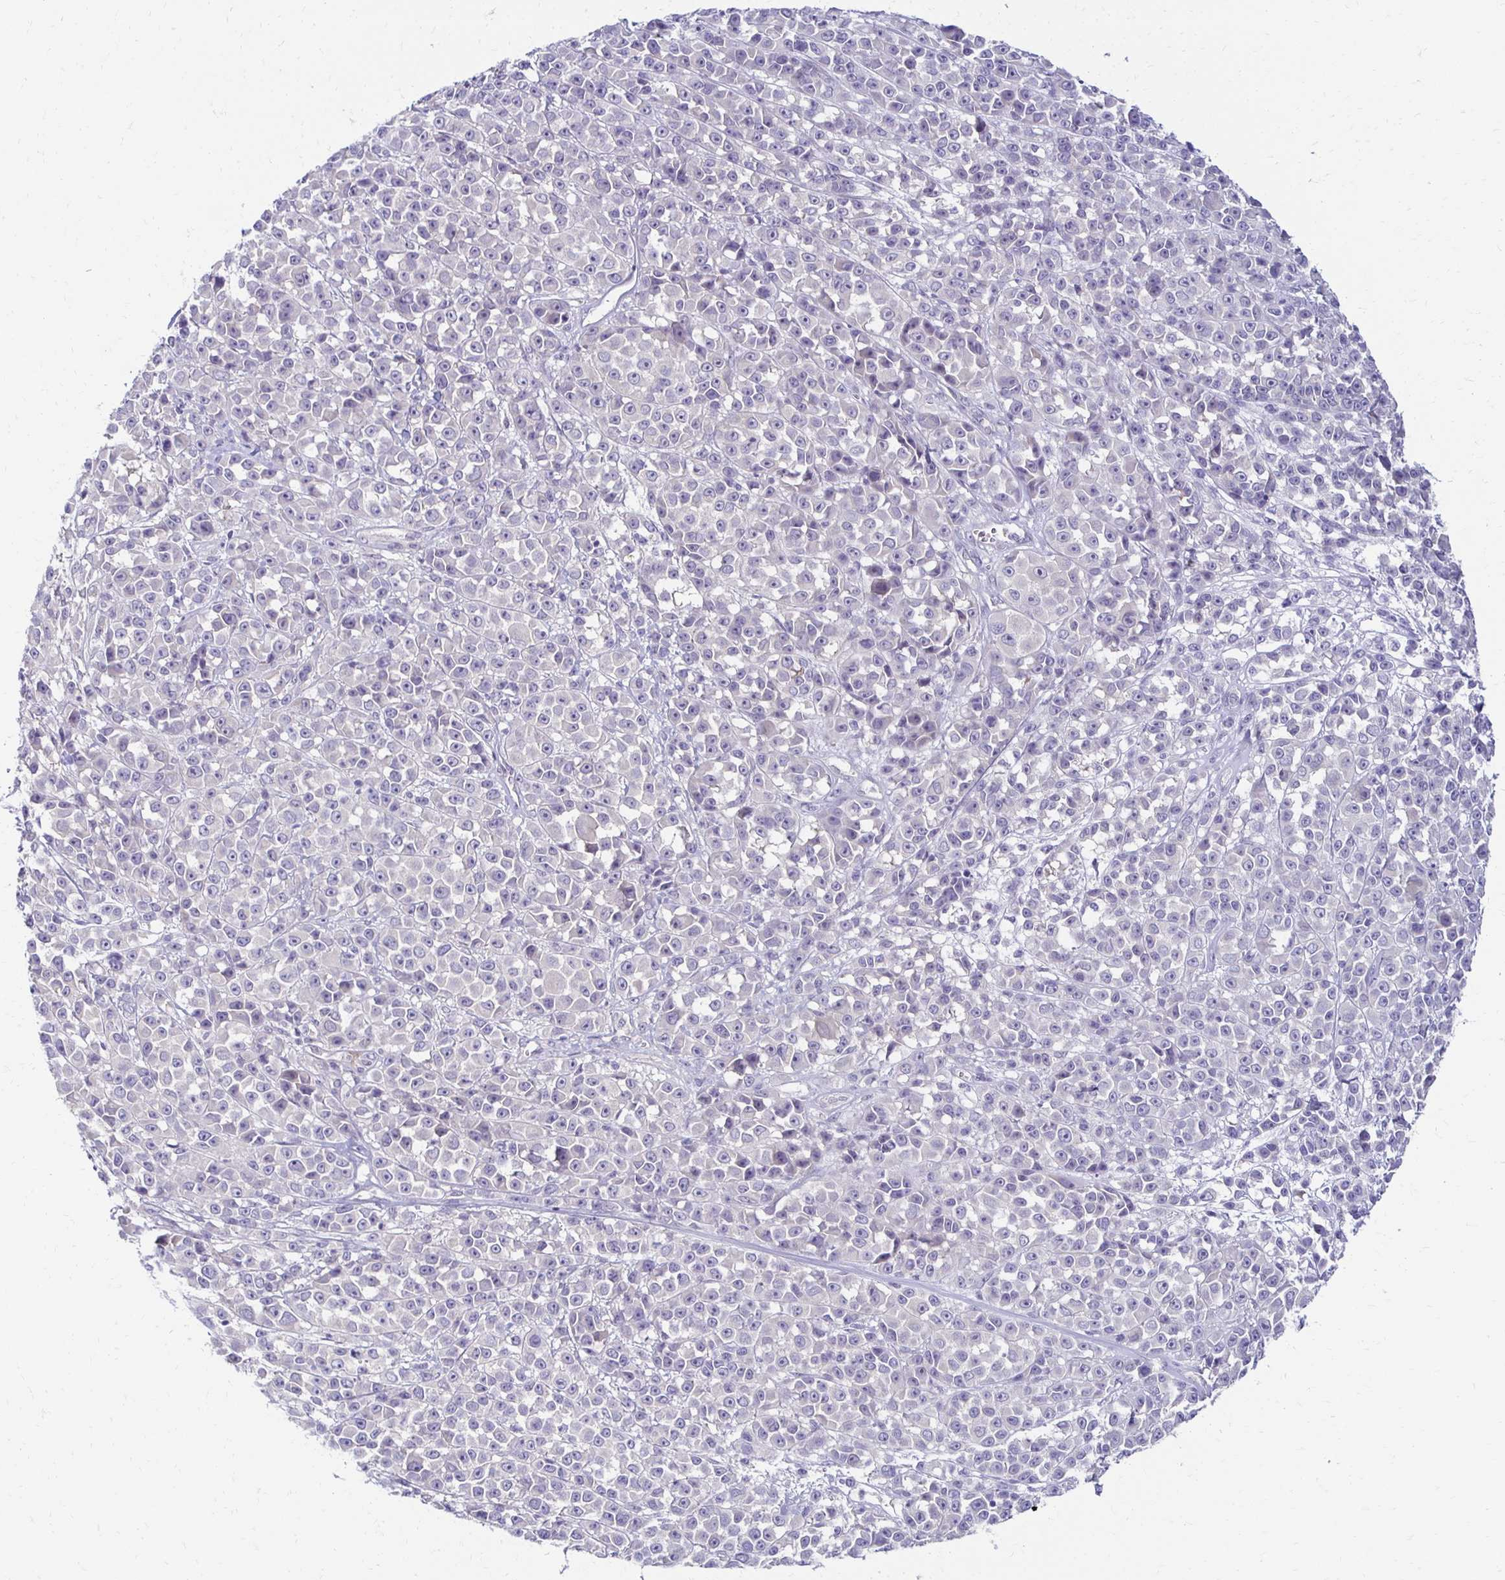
{"staining": {"intensity": "negative", "quantity": "none", "location": "none"}, "tissue": "melanoma", "cell_type": "Tumor cells", "image_type": "cancer", "snomed": [{"axis": "morphology", "description": "Malignant melanoma, NOS"}, {"axis": "topography", "description": "Skin"}, {"axis": "topography", "description": "Skin of back"}], "caption": "High magnification brightfield microscopy of melanoma stained with DAB (brown) and counterstained with hematoxylin (blue): tumor cells show no significant expression.", "gene": "C1QTNF2", "patient": {"sex": "male", "age": 91}}